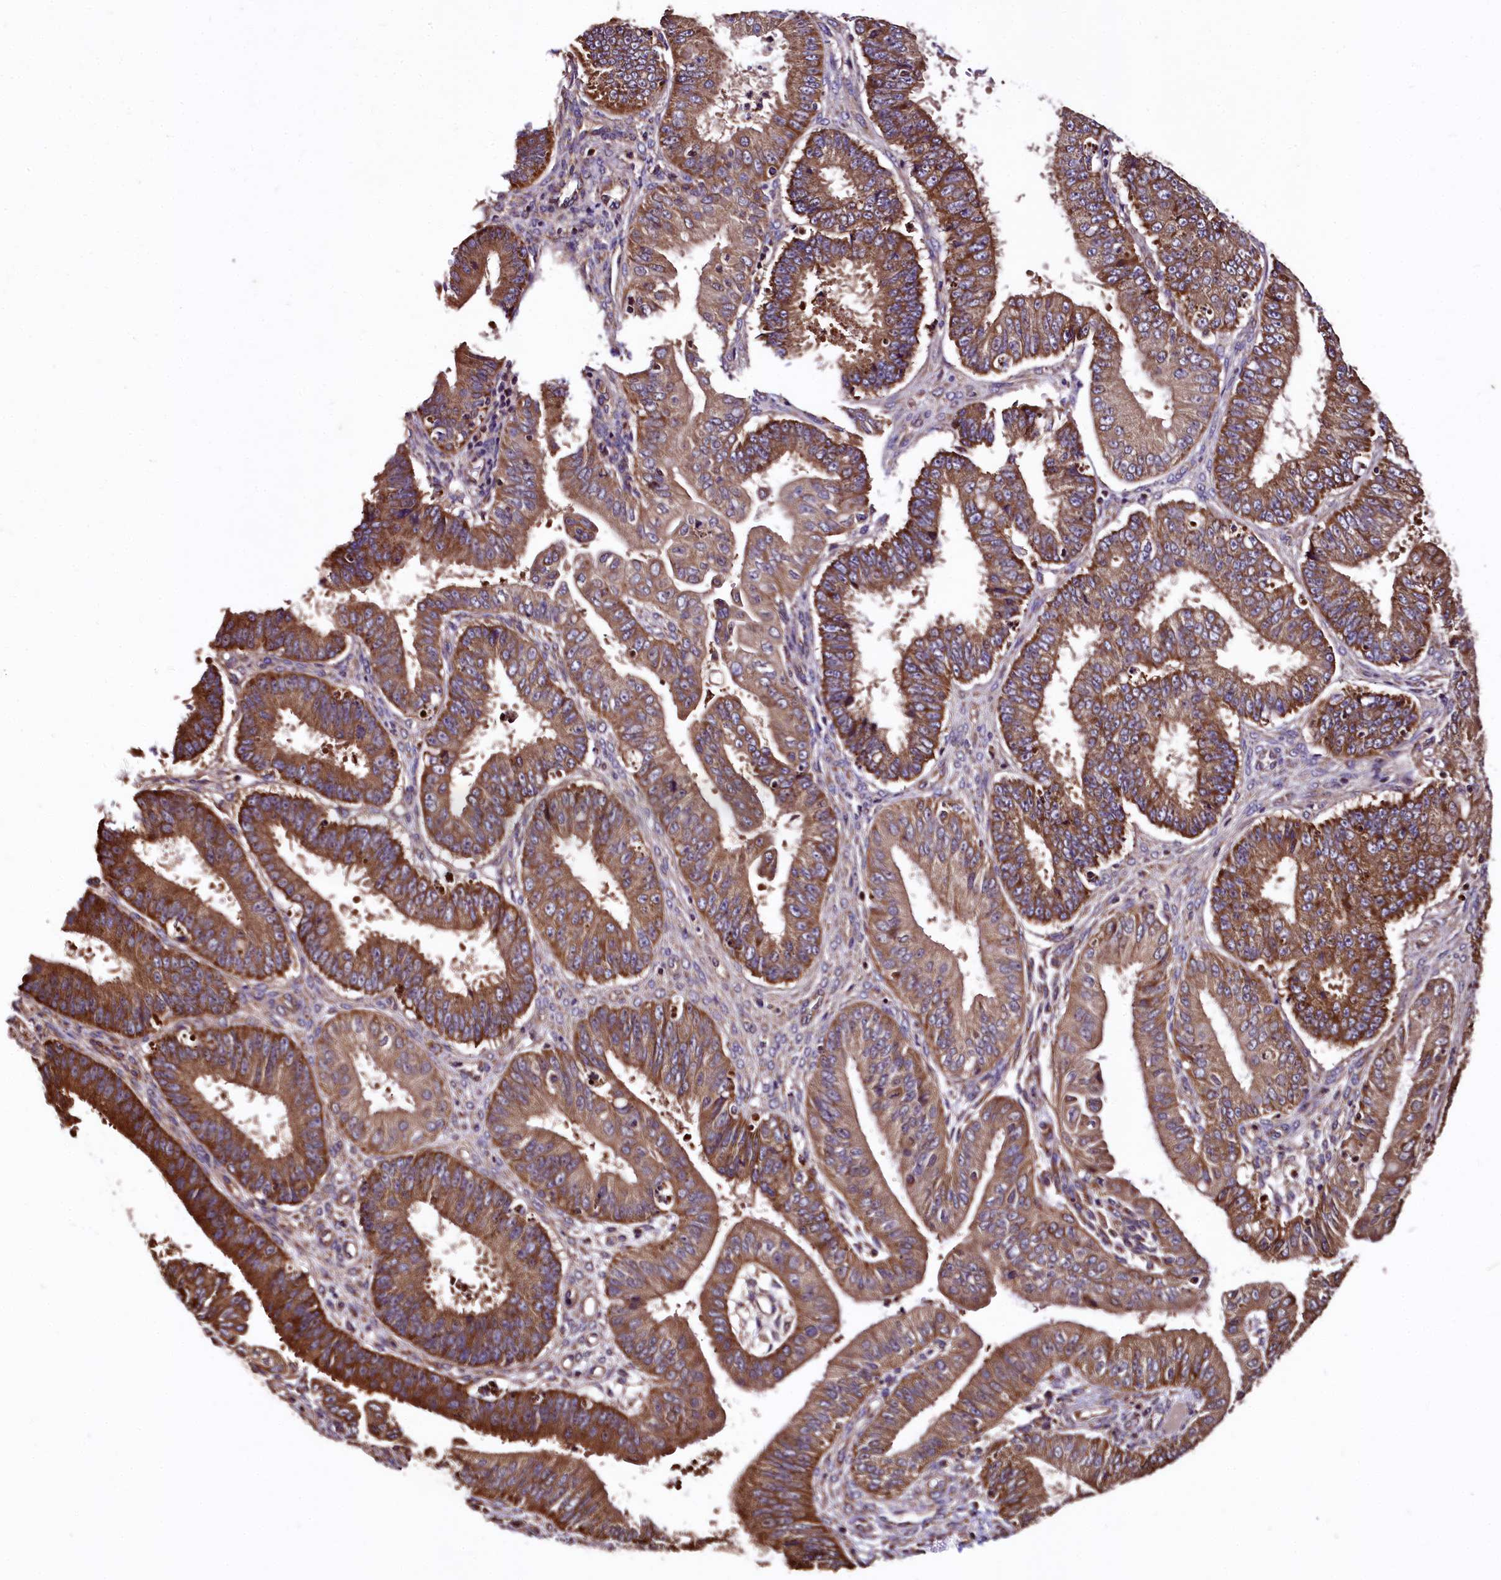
{"staining": {"intensity": "strong", "quantity": ">75%", "location": "cytoplasmic/membranous"}, "tissue": "ovarian cancer", "cell_type": "Tumor cells", "image_type": "cancer", "snomed": [{"axis": "morphology", "description": "Carcinoma, endometroid"}, {"axis": "topography", "description": "Appendix"}, {"axis": "topography", "description": "Ovary"}], "caption": "Immunohistochemical staining of human ovarian cancer displays high levels of strong cytoplasmic/membranous protein expression in about >75% of tumor cells.", "gene": "LRSAM1", "patient": {"sex": "female", "age": 42}}